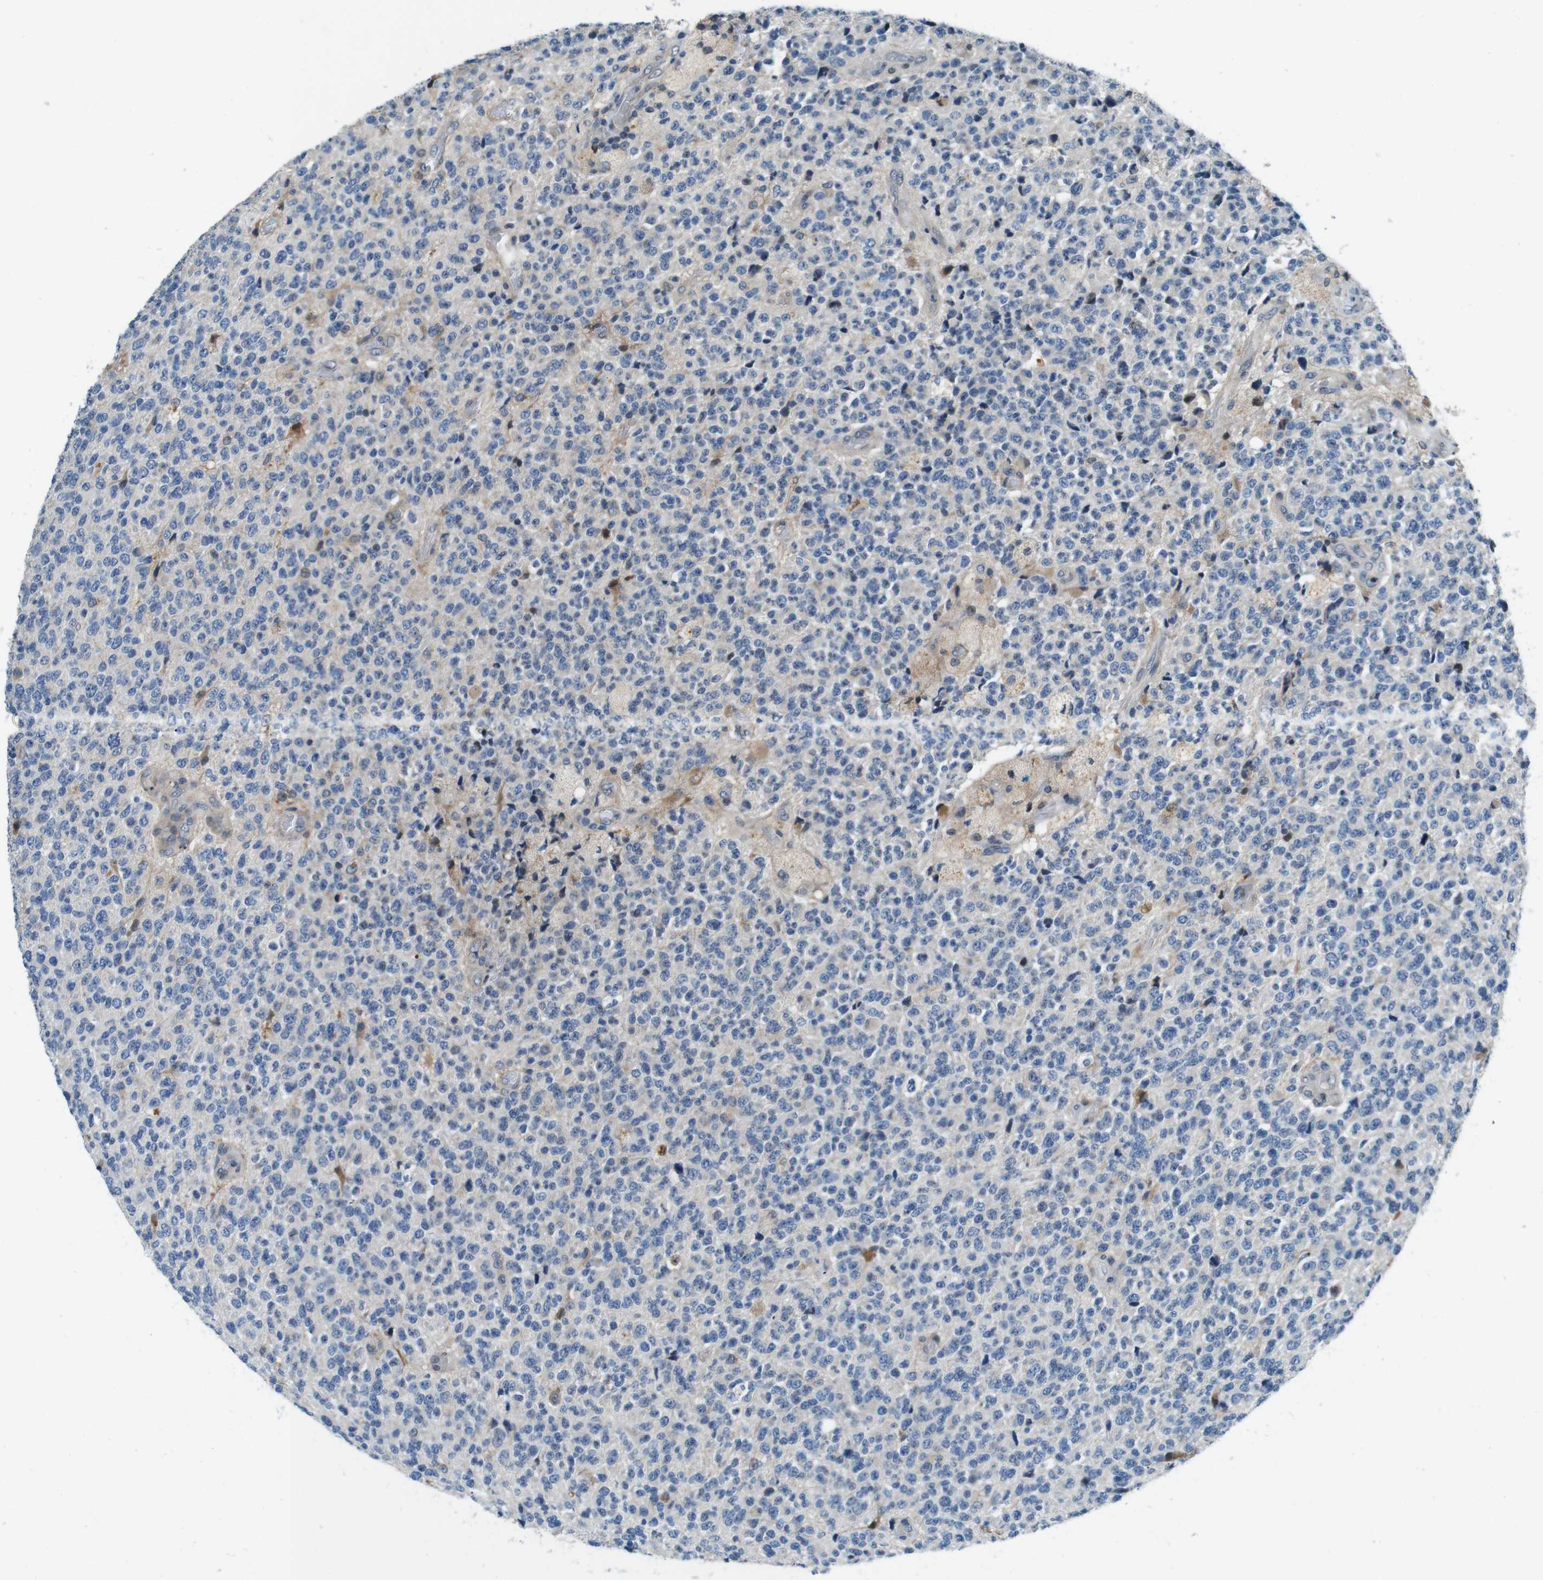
{"staining": {"intensity": "negative", "quantity": "none", "location": "none"}, "tissue": "glioma", "cell_type": "Tumor cells", "image_type": "cancer", "snomed": [{"axis": "morphology", "description": "Glioma, malignant, High grade"}, {"axis": "topography", "description": "pancreas cauda"}], "caption": "The histopathology image shows no staining of tumor cells in malignant glioma (high-grade). (DAB immunohistochemistry (IHC), high magnification).", "gene": "LRP5", "patient": {"sex": "male", "age": 60}}